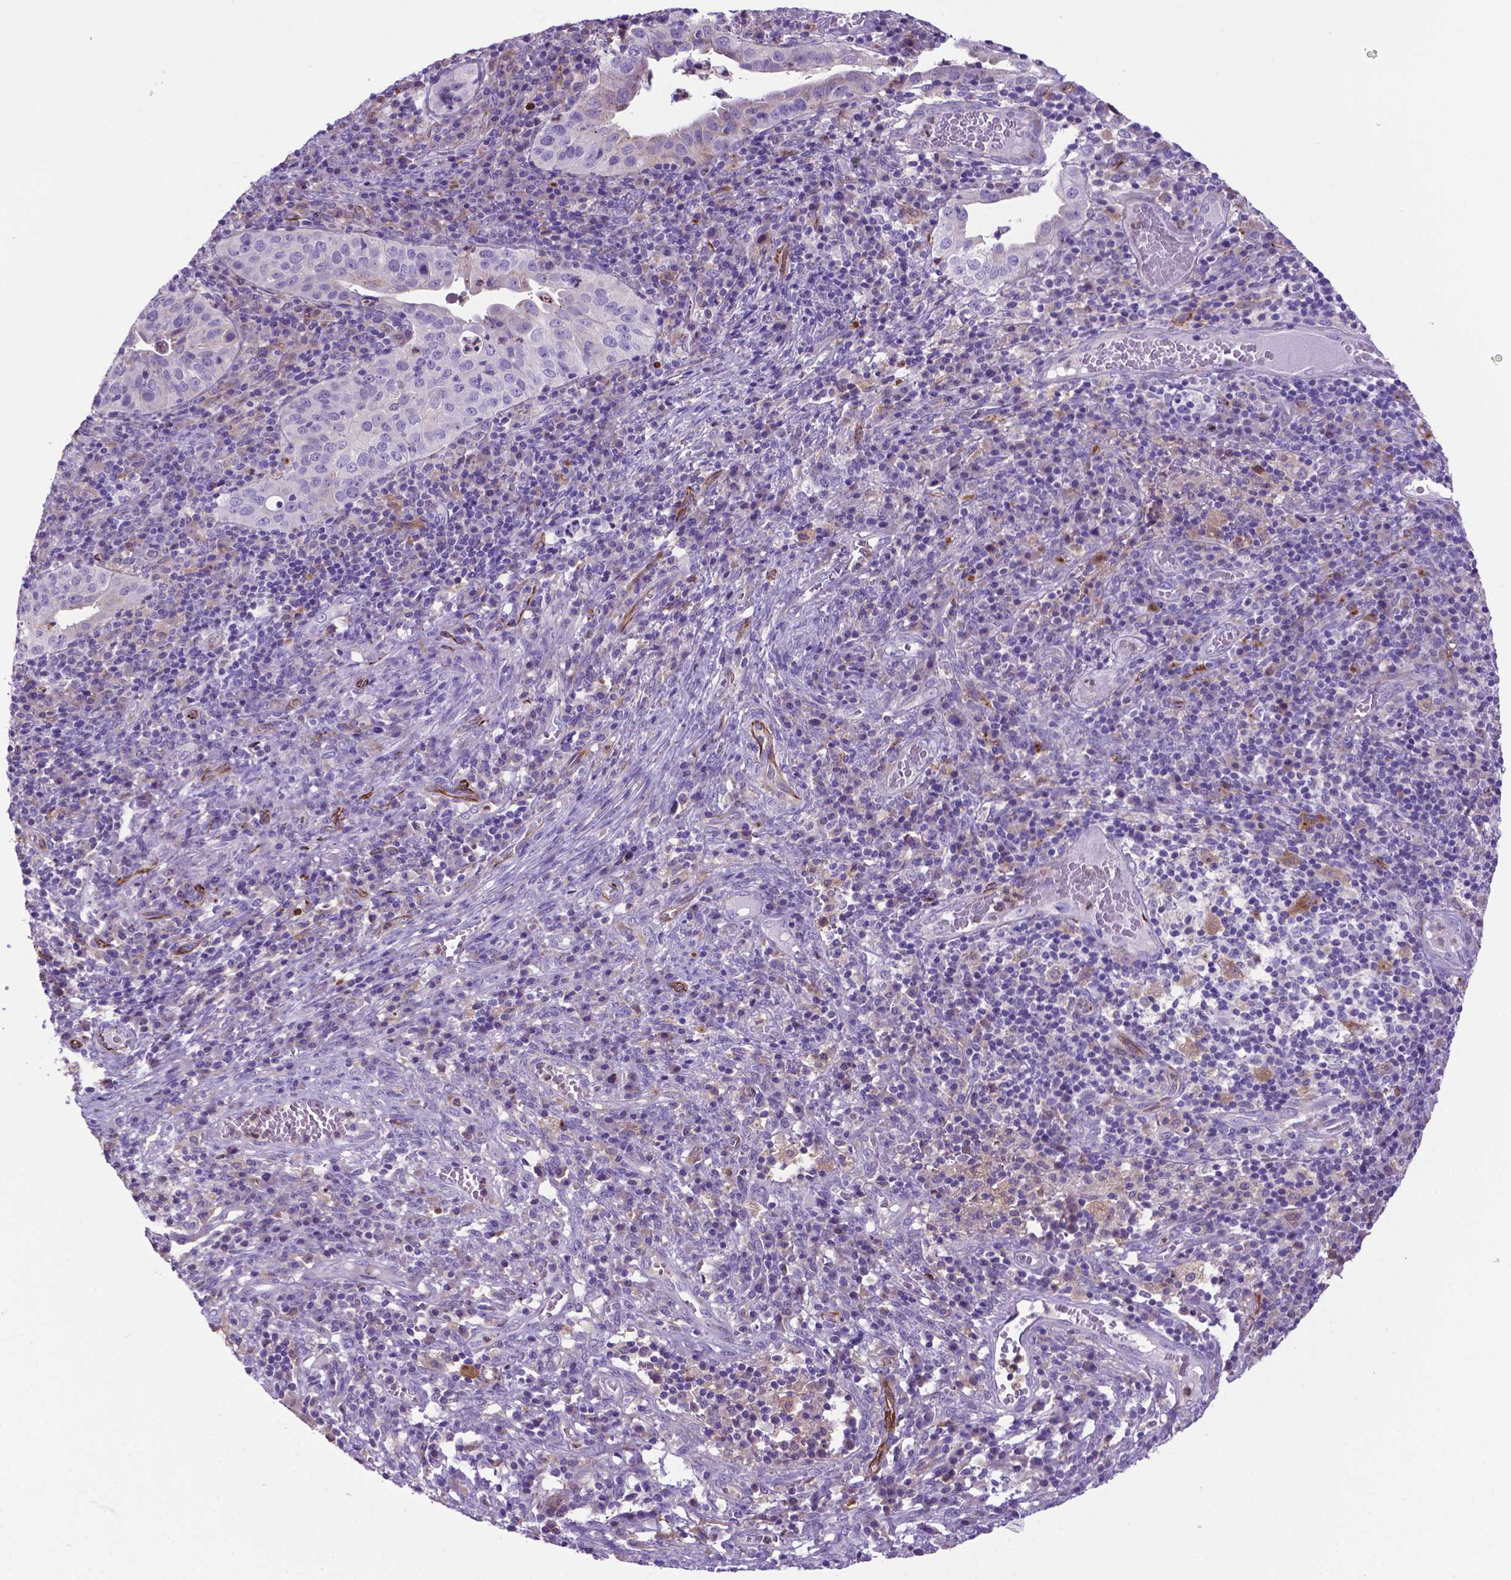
{"staining": {"intensity": "negative", "quantity": "none", "location": "none"}, "tissue": "cervical cancer", "cell_type": "Tumor cells", "image_type": "cancer", "snomed": [{"axis": "morphology", "description": "Squamous cell carcinoma, NOS"}, {"axis": "topography", "description": "Cervix"}], "caption": "Tumor cells show no significant protein positivity in cervical cancer (squamous cell carcinoma).", "gene": "LZTR1", "patient": {"sex": "female", "age": 39}}